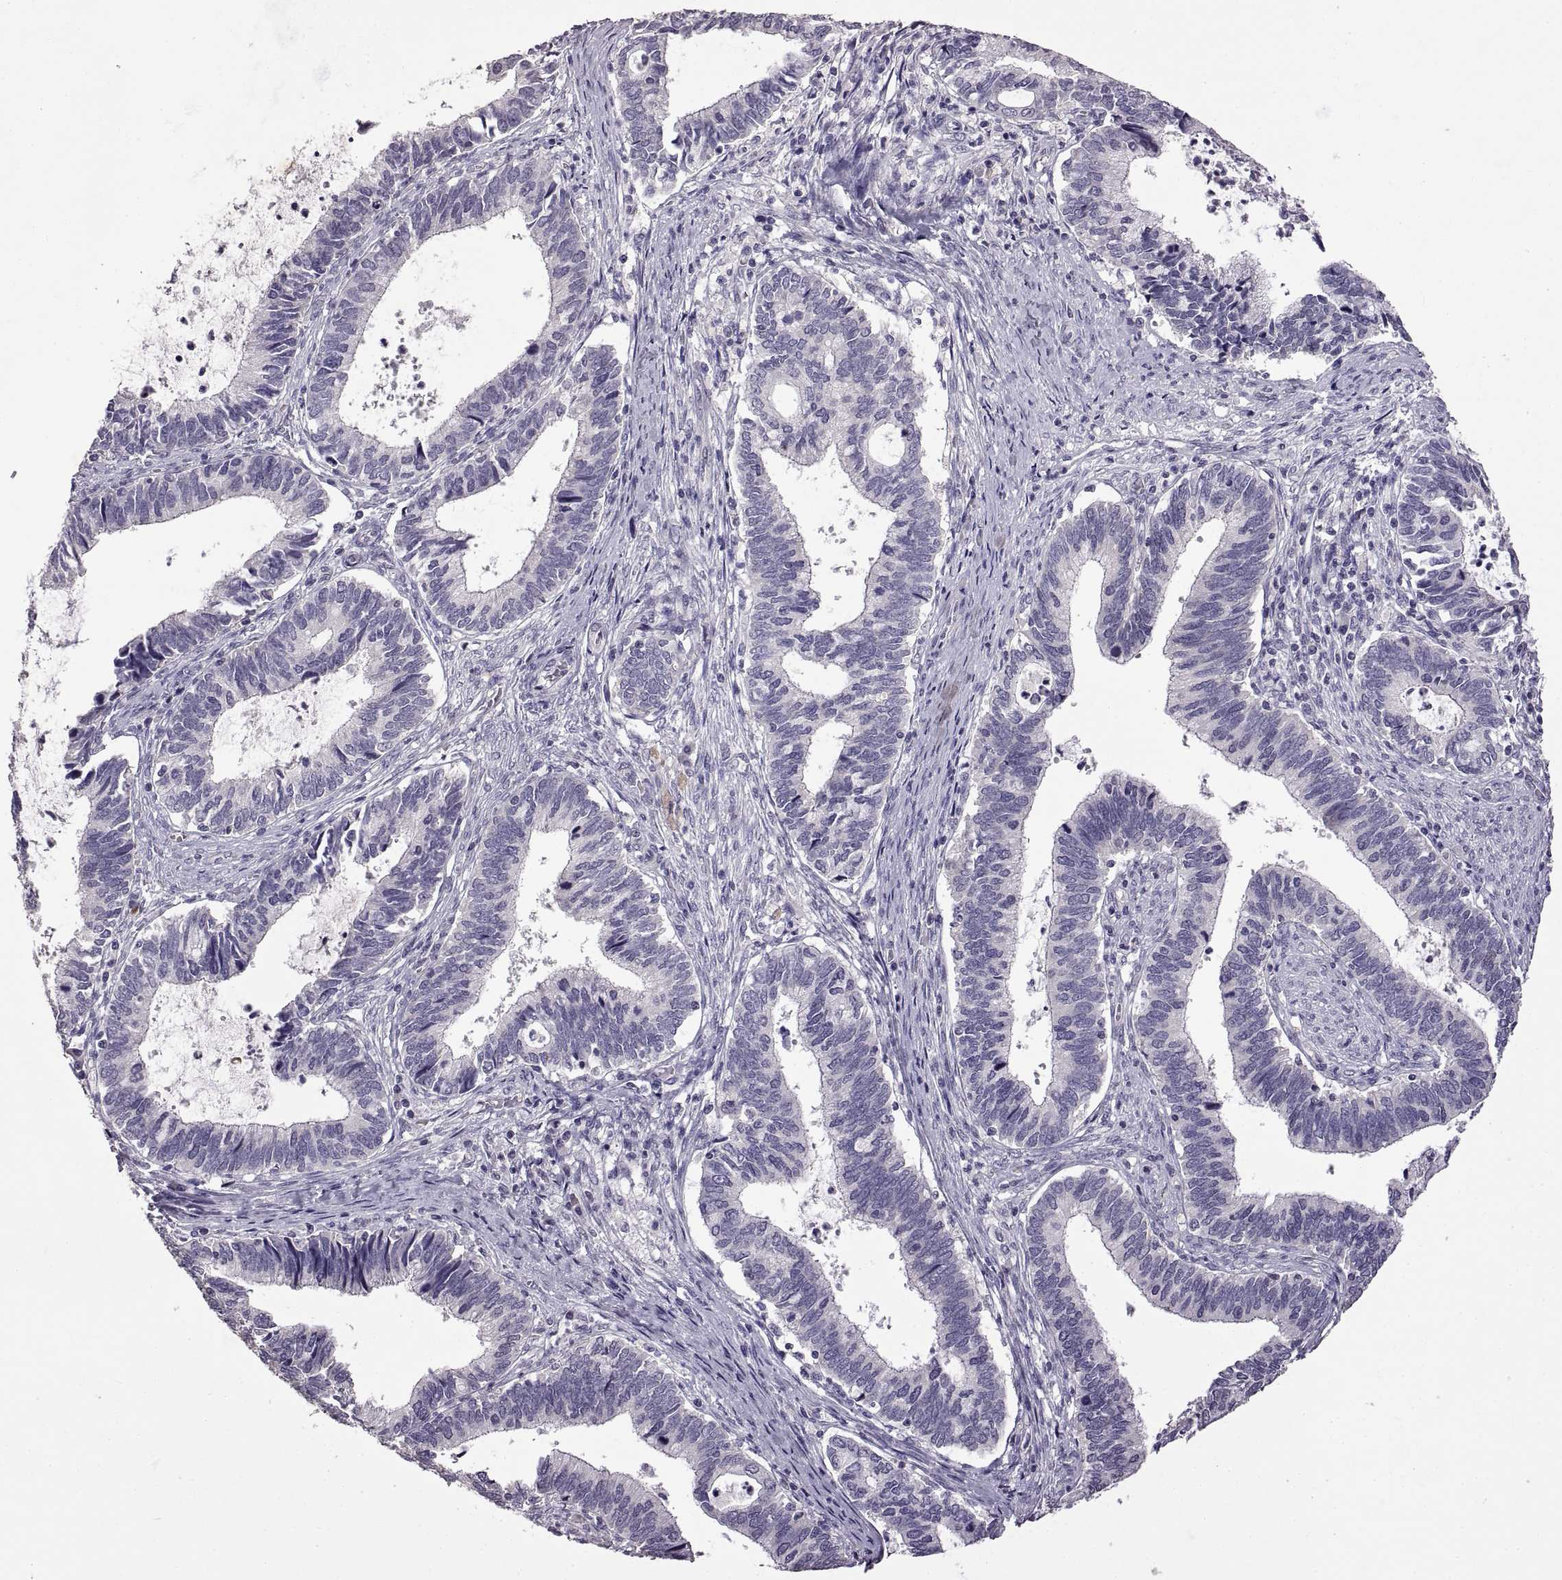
{"staining": {"intensity": "negative", "quantity": "none", "location": "none"}, "tissue": "cervical cancer", "cell_type": "Tumor cells", "image_type": "cancer", "snomed": [{"axis": "morphology", "description": "Adenocarcinoma, NOS"}, {"axis": "topography", "description": "Cervix"}], "caption": "An immunohistochemistry (IHC) image of cervical cancer (adenocarcinoma) is shown. There is no staining in tumor cells of cervical cancer (adenocarcinoma).", "gene": "DEFB136", "patient": {"sex": "female", "age": 42}}